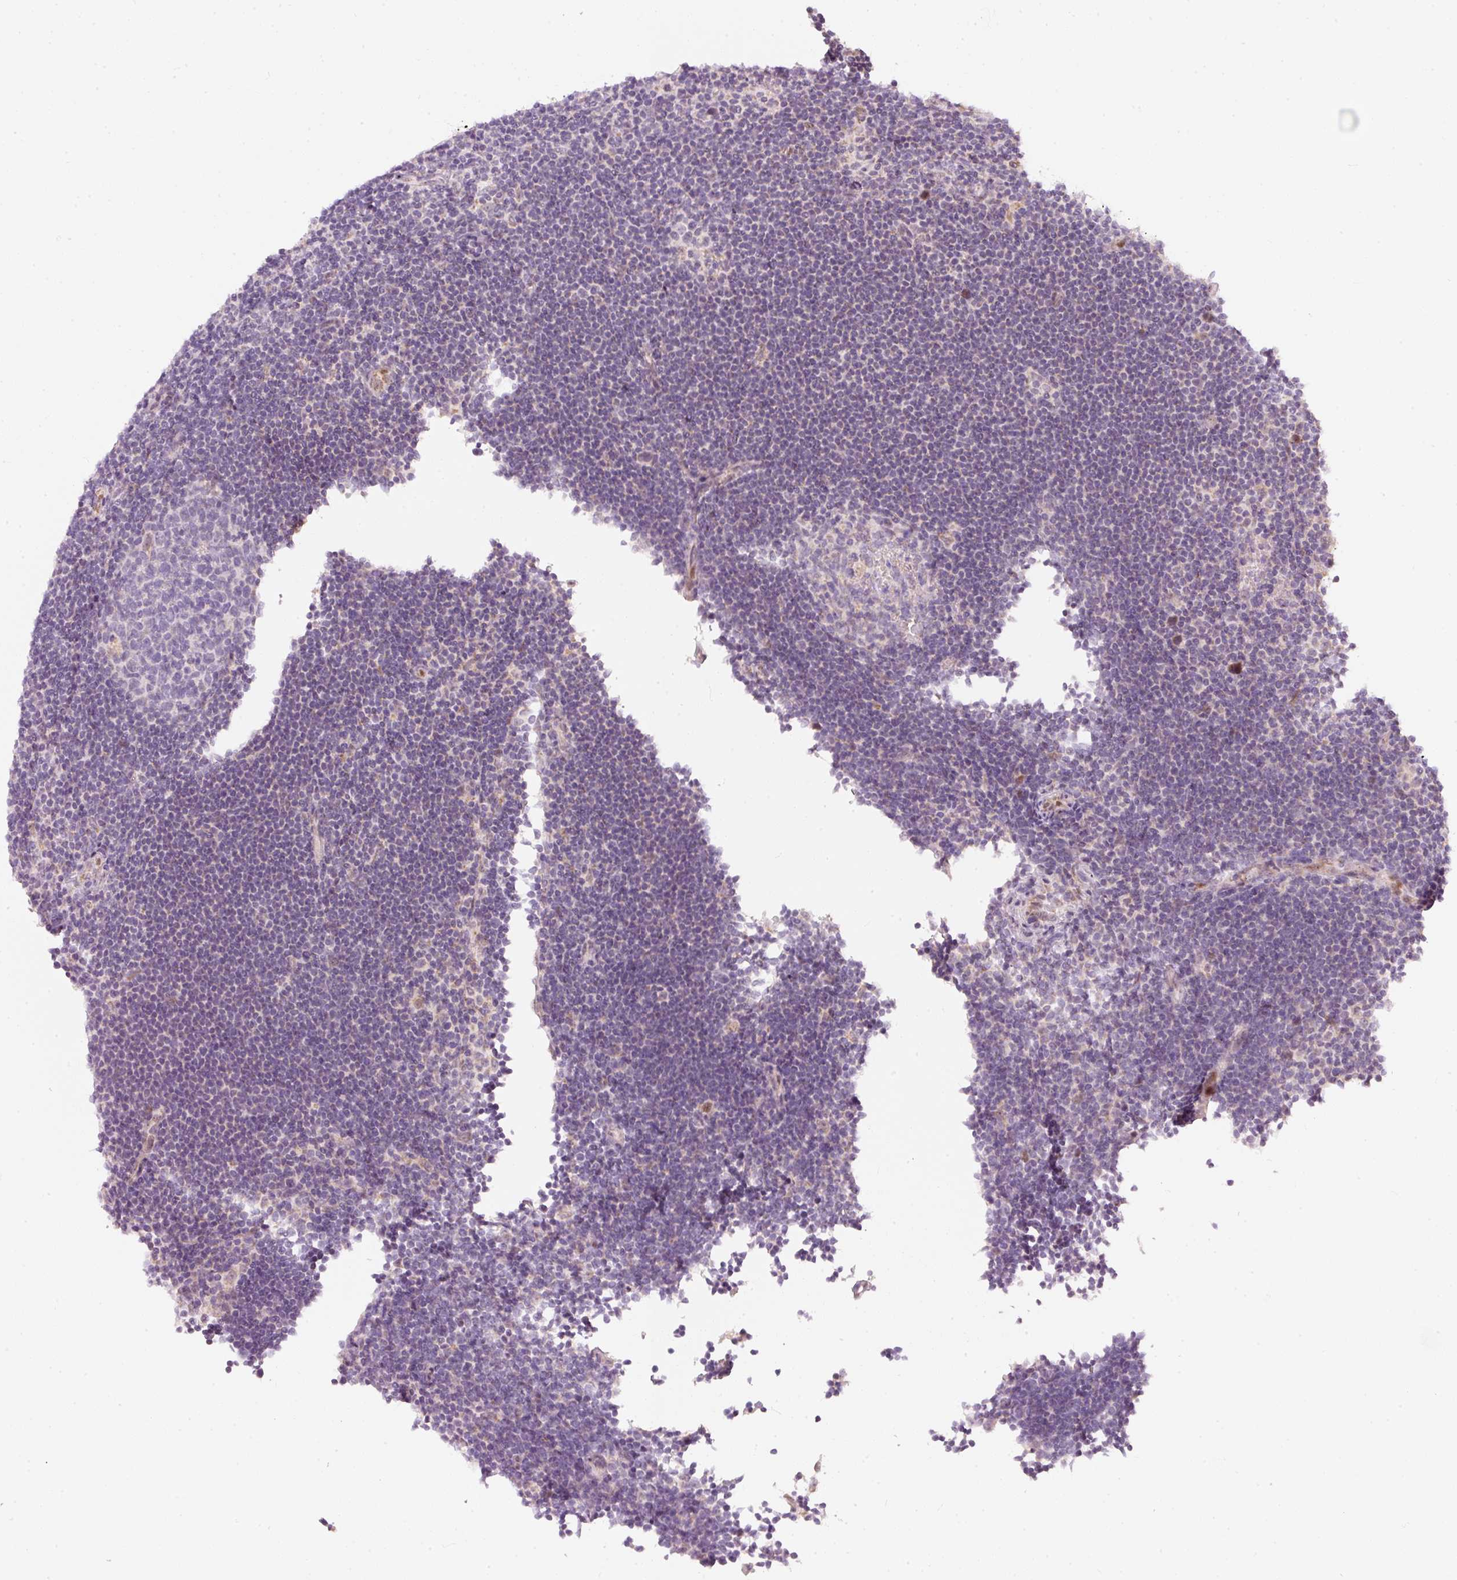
{"staining": {"intensity": "weak", "quantity": "25%-75%", "location": "cytoplasmic/membranous,nuclear"}, "tissue": "lymphoma", "cell_type": "Tumor cells", "image_type": "cancer", "snomed": [{"axis": "morphology", "description": "Hodgkin's disease, NOS"}, {"axis": "topography", "description": "Lymph node"}], "caption": "Hodgkin's disease was stained to show a protein in brown. There is low levels of weak cytoplasmic/membranous and nuclear staining in about 25%-75% of tumor cells. (IHC, brightfield microscopy, high magnification).", "gene": "RNF39", "patient": {"sex": "female", "age": 57}}